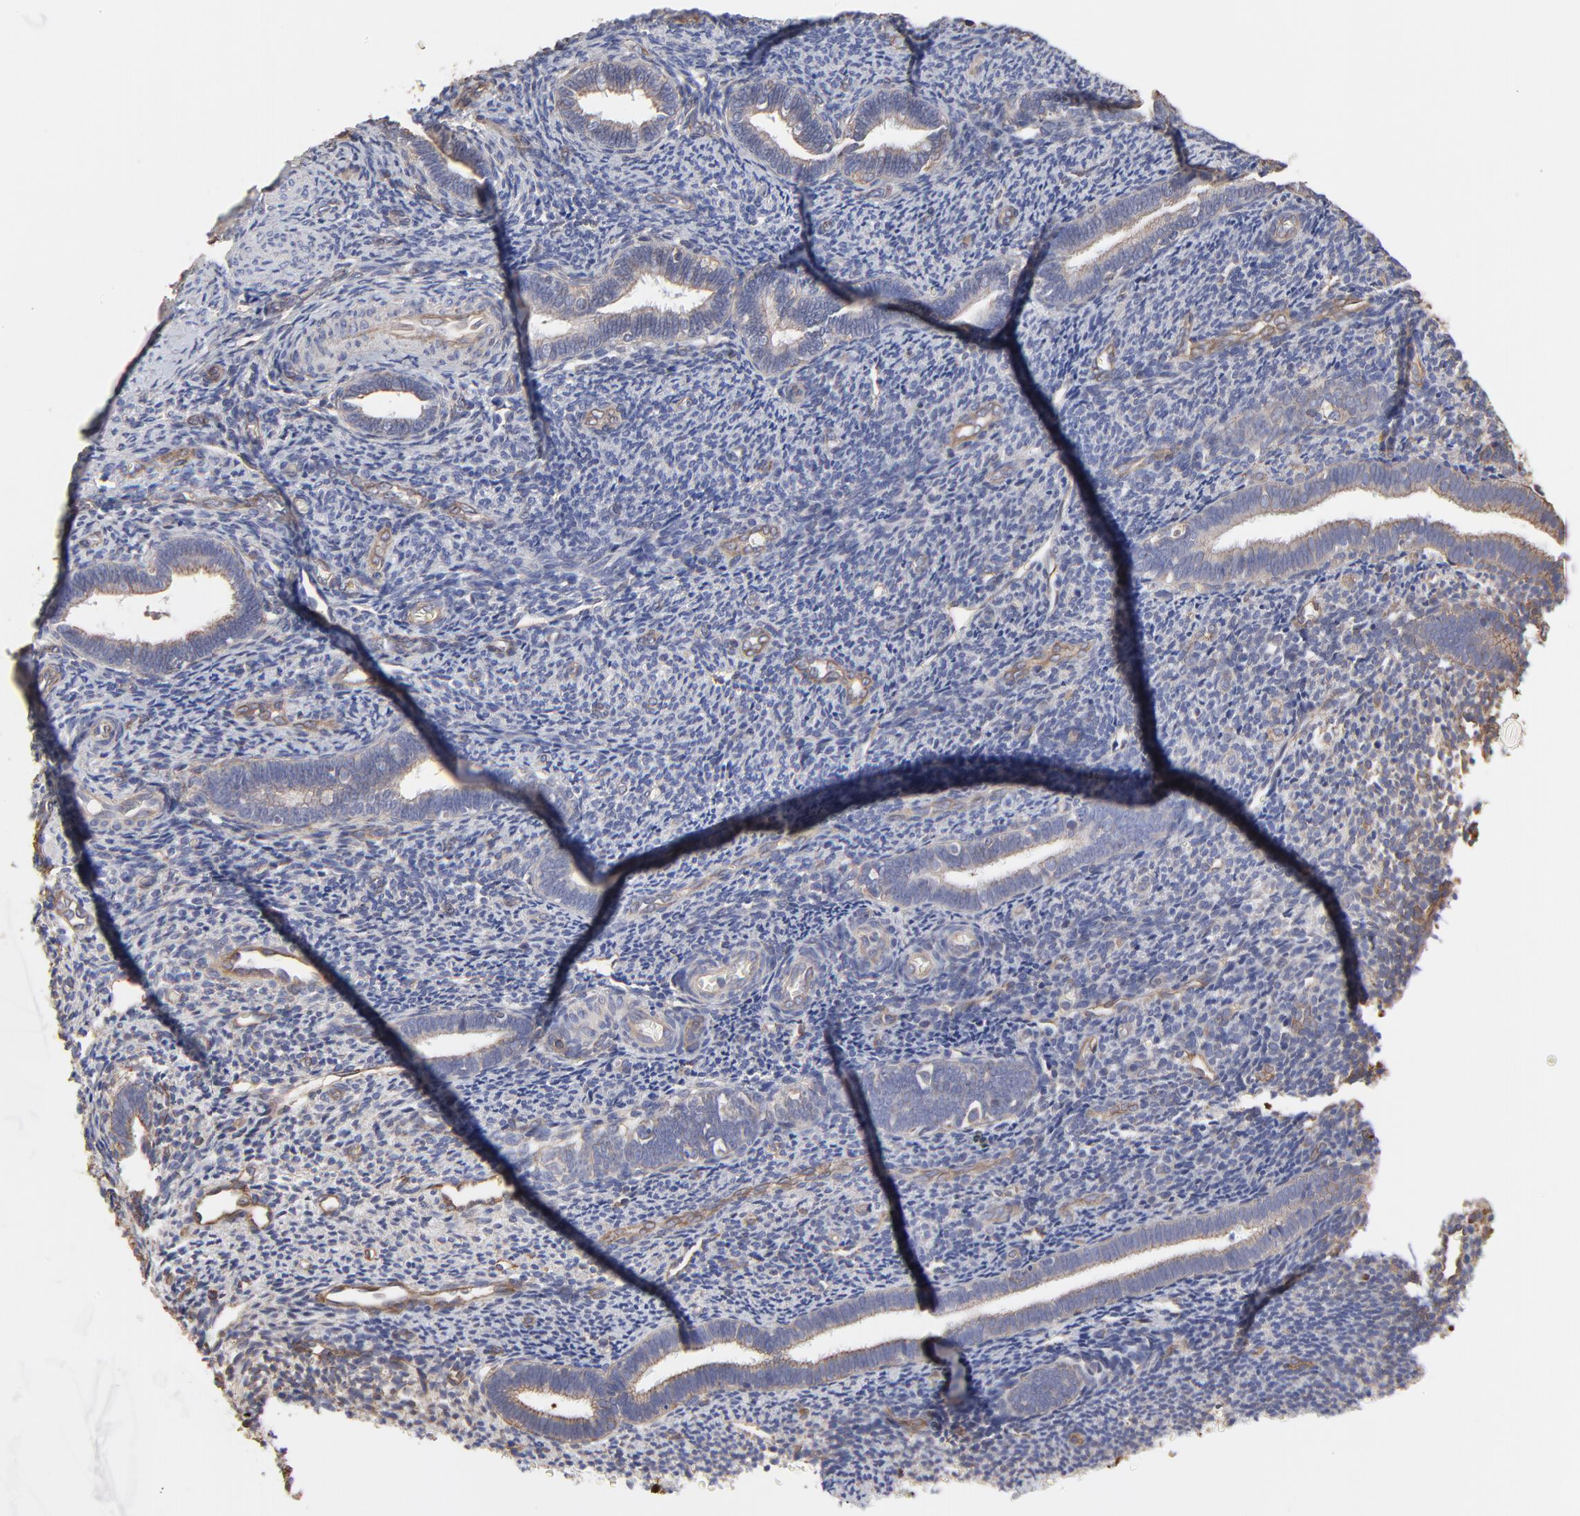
{"staining": {"intensity": "moderate", "quantity": "<25%", "location": "cytoplasmic/membranous"}, "tissue": "endometrium", "cell_type": "Cells in endometrial stroma", "image_type": "normal", "snomed": [{"axis": "morphology", "description": "Normal tissue, NOS"}, {"axis": "topography", "description": "Endometrium"}], "caption": "Endometrium stained with DAB (3,3'-diaminobenzidine) immunohistochemistry (IHC) reveals low levels of moderate cytoplasmic/membranous staining in approximately <25% of cells in endometrial stroma.", "gene": "LRCH2", "patient": {"sex": "female", "age": 27}}